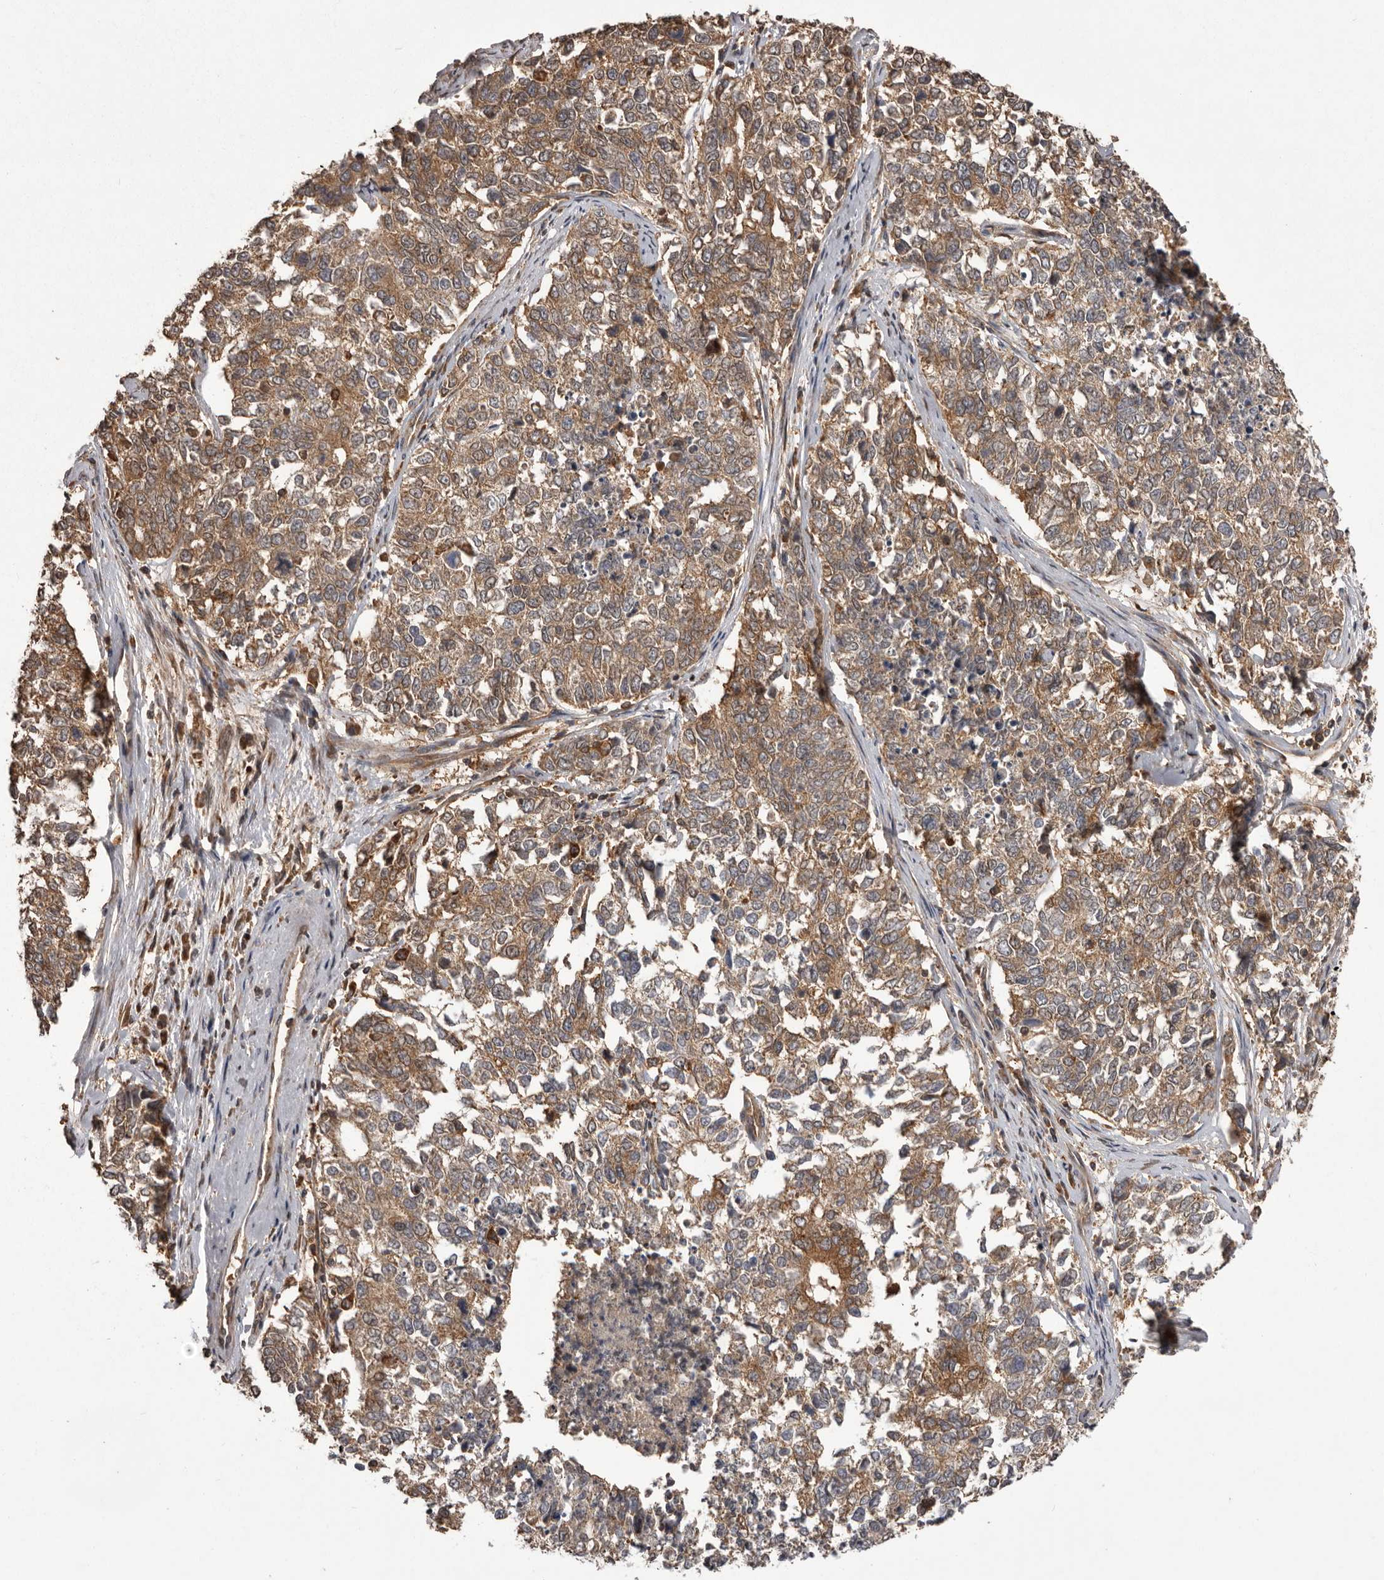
{"staining": {"intensity": "moderate", "quantity": ">75%", "location": "cytoplasmic/membranous"}, "tissue": "cervical cancer", "cell_type": "Tumor cells", "image_type": "cancer", "snomed": [{"axis": "morphology", "description": "Squamous cell carcinoma, NOS"}, {"axis": "topography", "description": "Cervix"}], "caption": "Cervical squamous cell carcinoma stained for a protein (brown) displays moderate cytoplasmic/membranous positive positivity in about >75% of tumor cells.", "gene": "SLC22A3", "patient": {"sex": "female", "age": 63}}